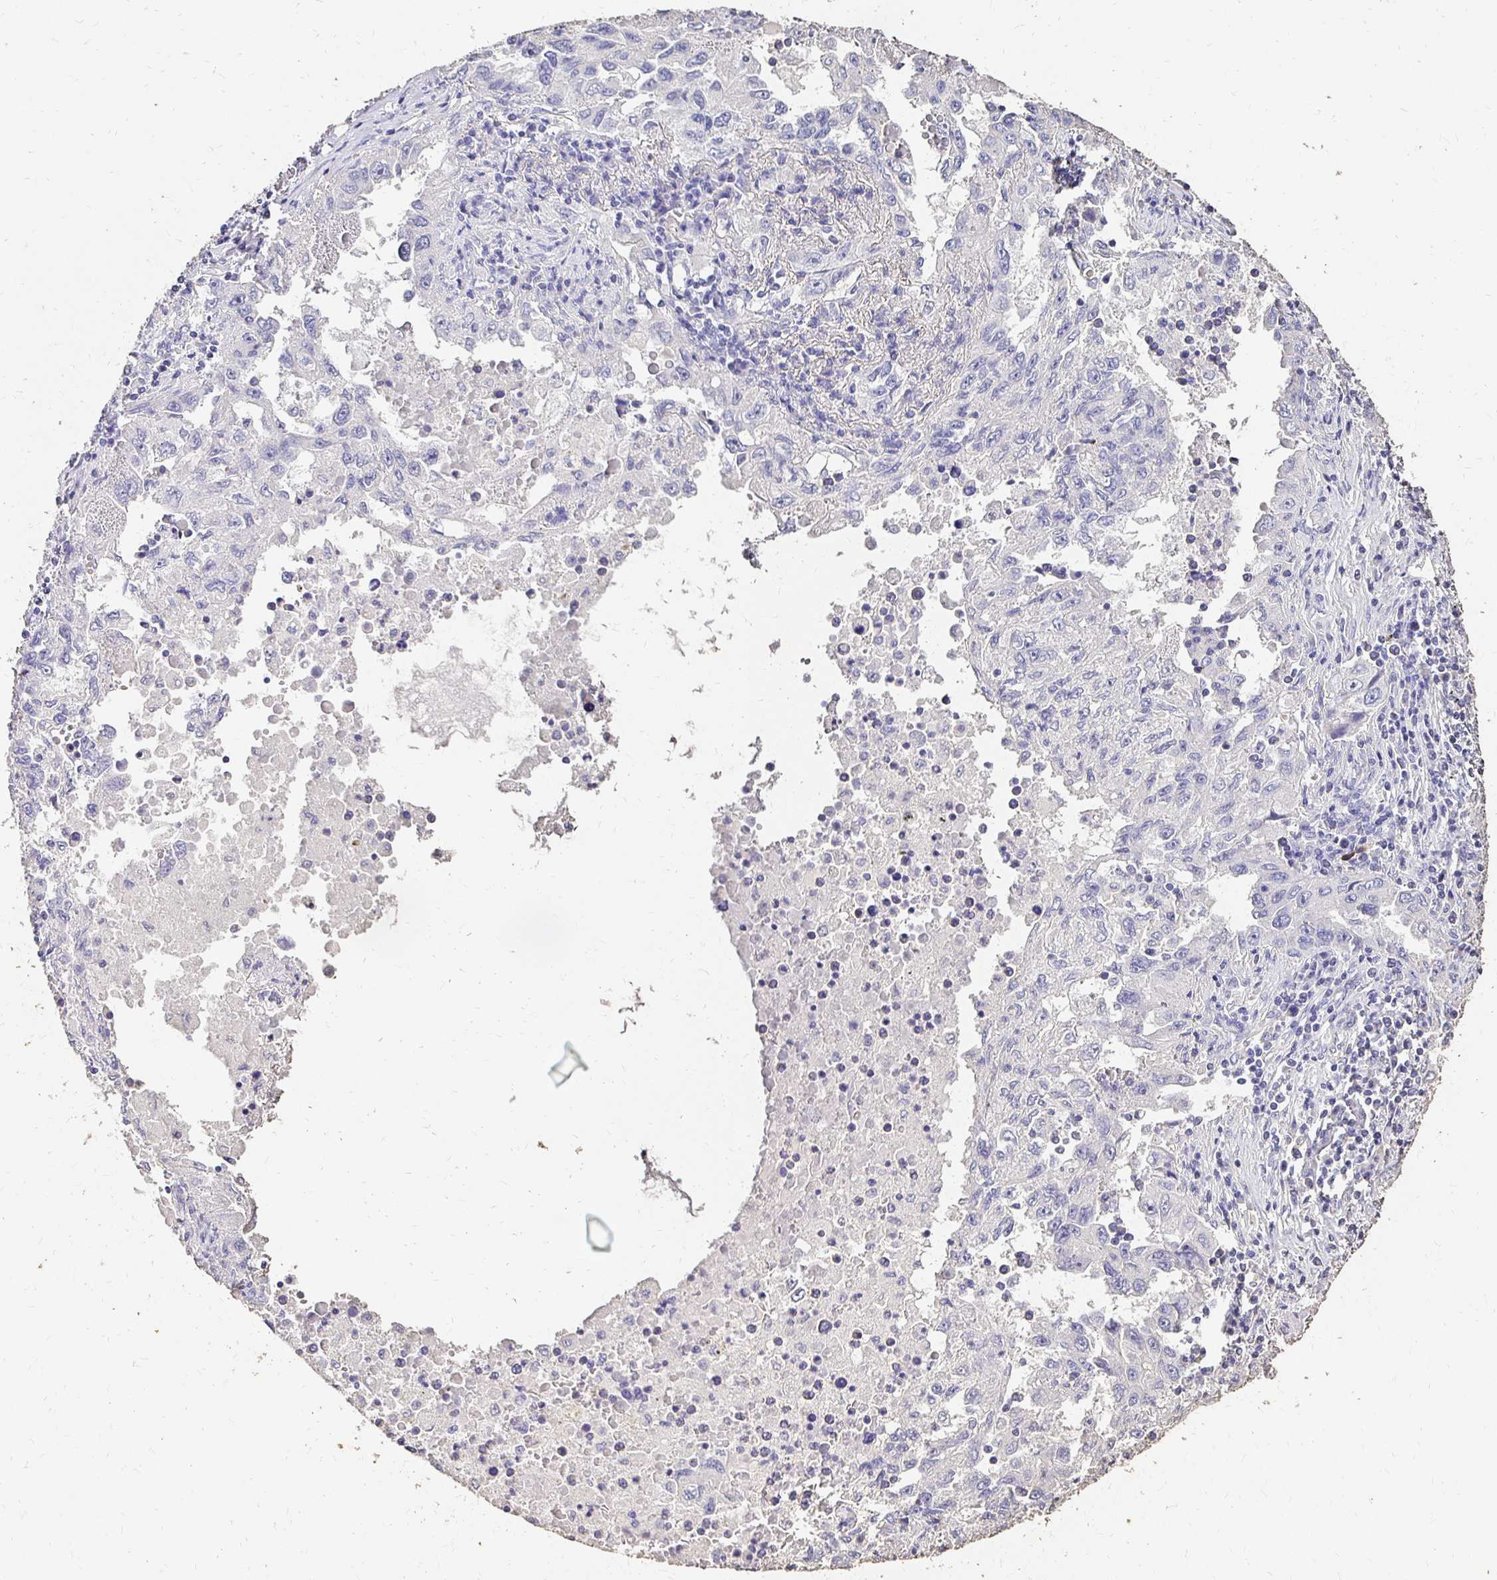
{"staining": {"intensity": "negative", "quantity": "none", "location": "none"}, "tissue": "lung cancer", "cell_type": "Tumor cells", "image_type": "cancer", "snomed": [{"axis": "morphology", "description": "Adenocarcinoma, NOS"}, {"axis": "topography", "description": "Lung"}], "caption": "There is no significant staining in tumor cells of lung cancer (adenocarcinoma).", "gene": "UGT1A6", "patient": {"sex": "female", "age": 73}}